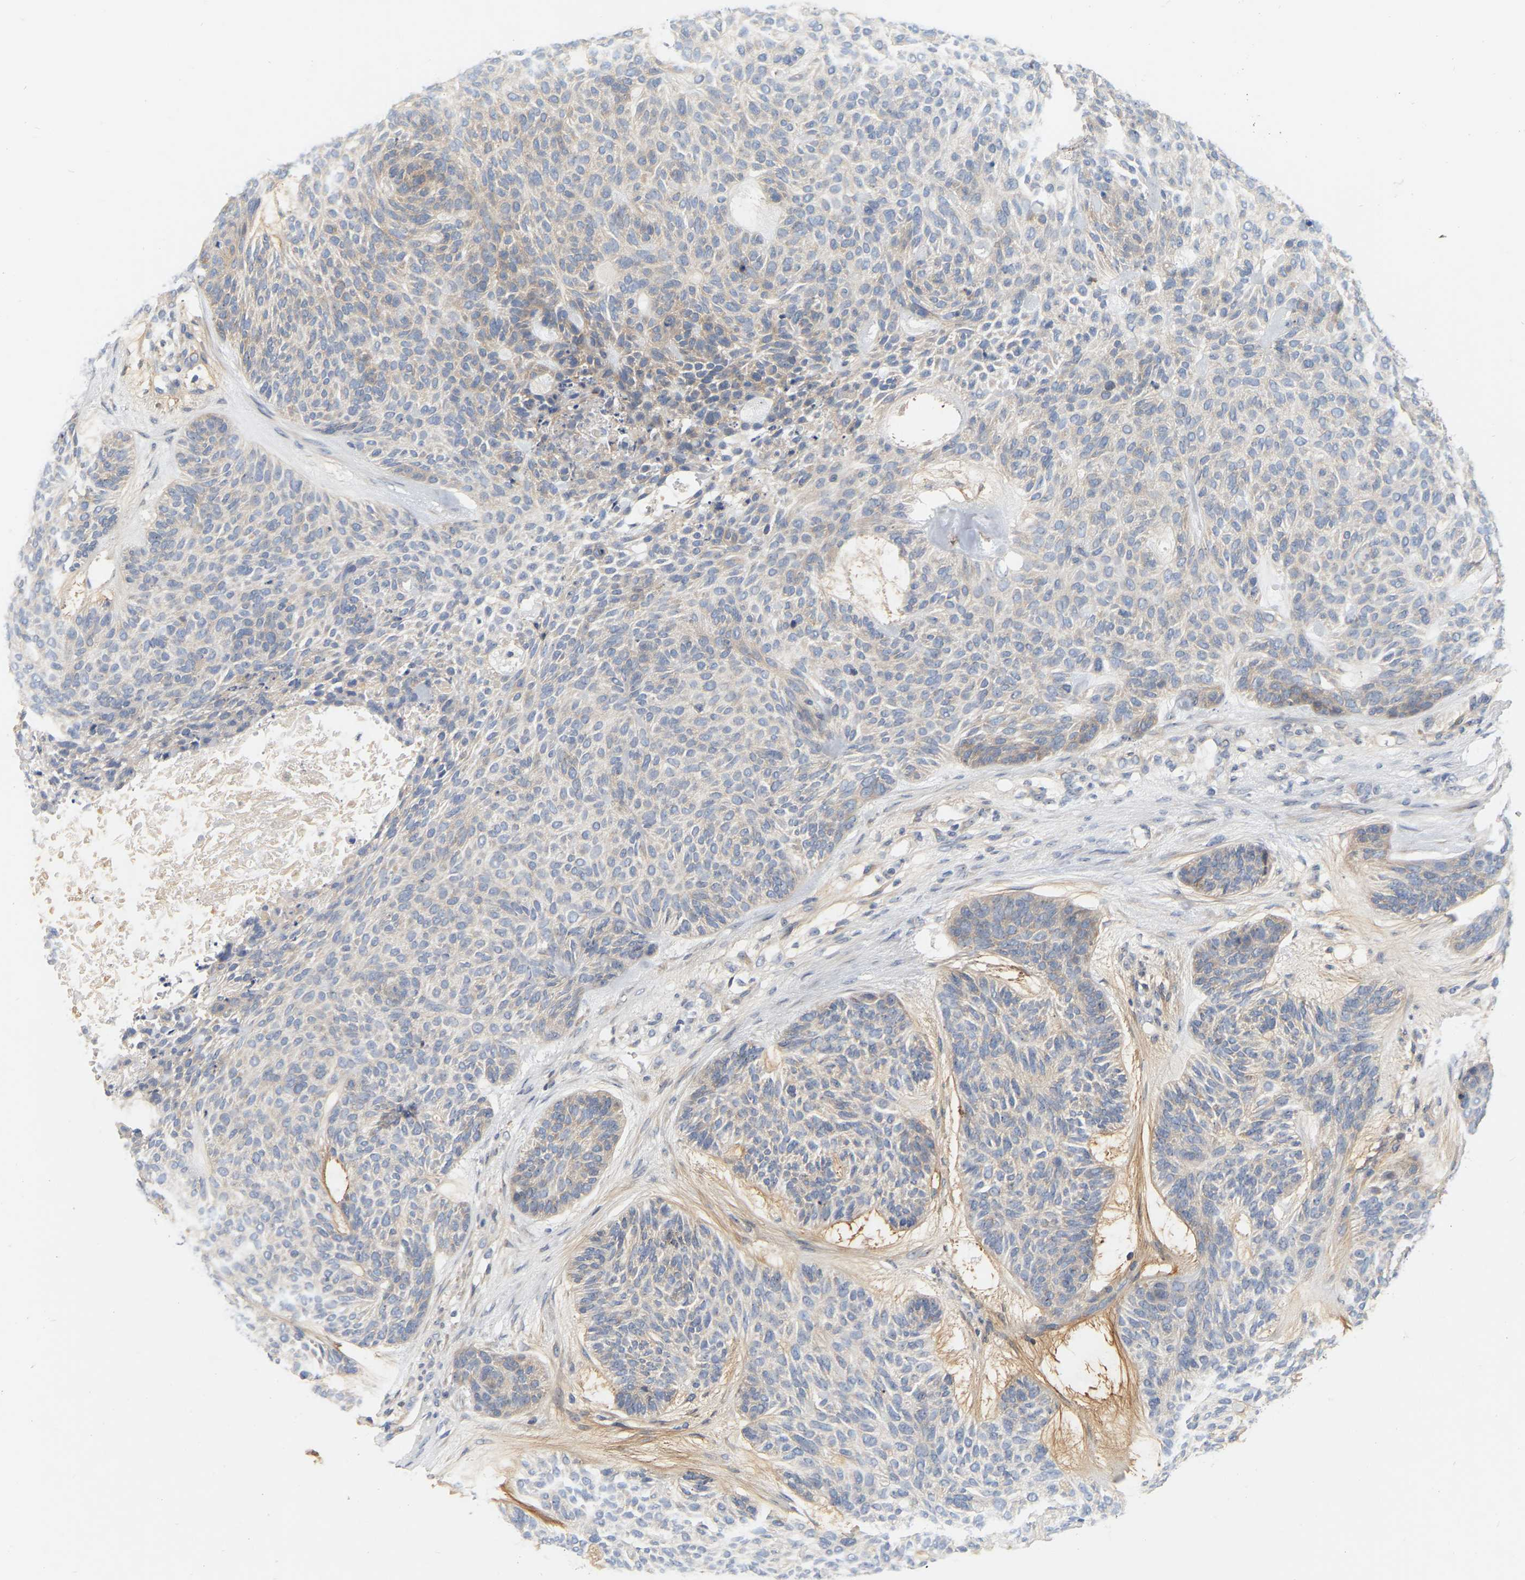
{"staining": {"intensity": "weak", "quantity": "<25%", "location": "cytoplasmic/membranous,nuclear"}, "tissue": "skin cancer", "cell_type": "Tumor cells", "image_type": "cancer", "snomed": [{"axis": "morphology", "description": "Basal cell carcinoma"}, {"axis": "topography", "description": "Skin"}], "caption": "Skin basal cell carcinoma was stained to show a protein in brown. There is no significant expression in tumor cells. (DAB (3,3'-diaminobenzidine) IHC, high magnification).", "gene": "MINDY4", "patient": {"sex": "male", "age": 55}}